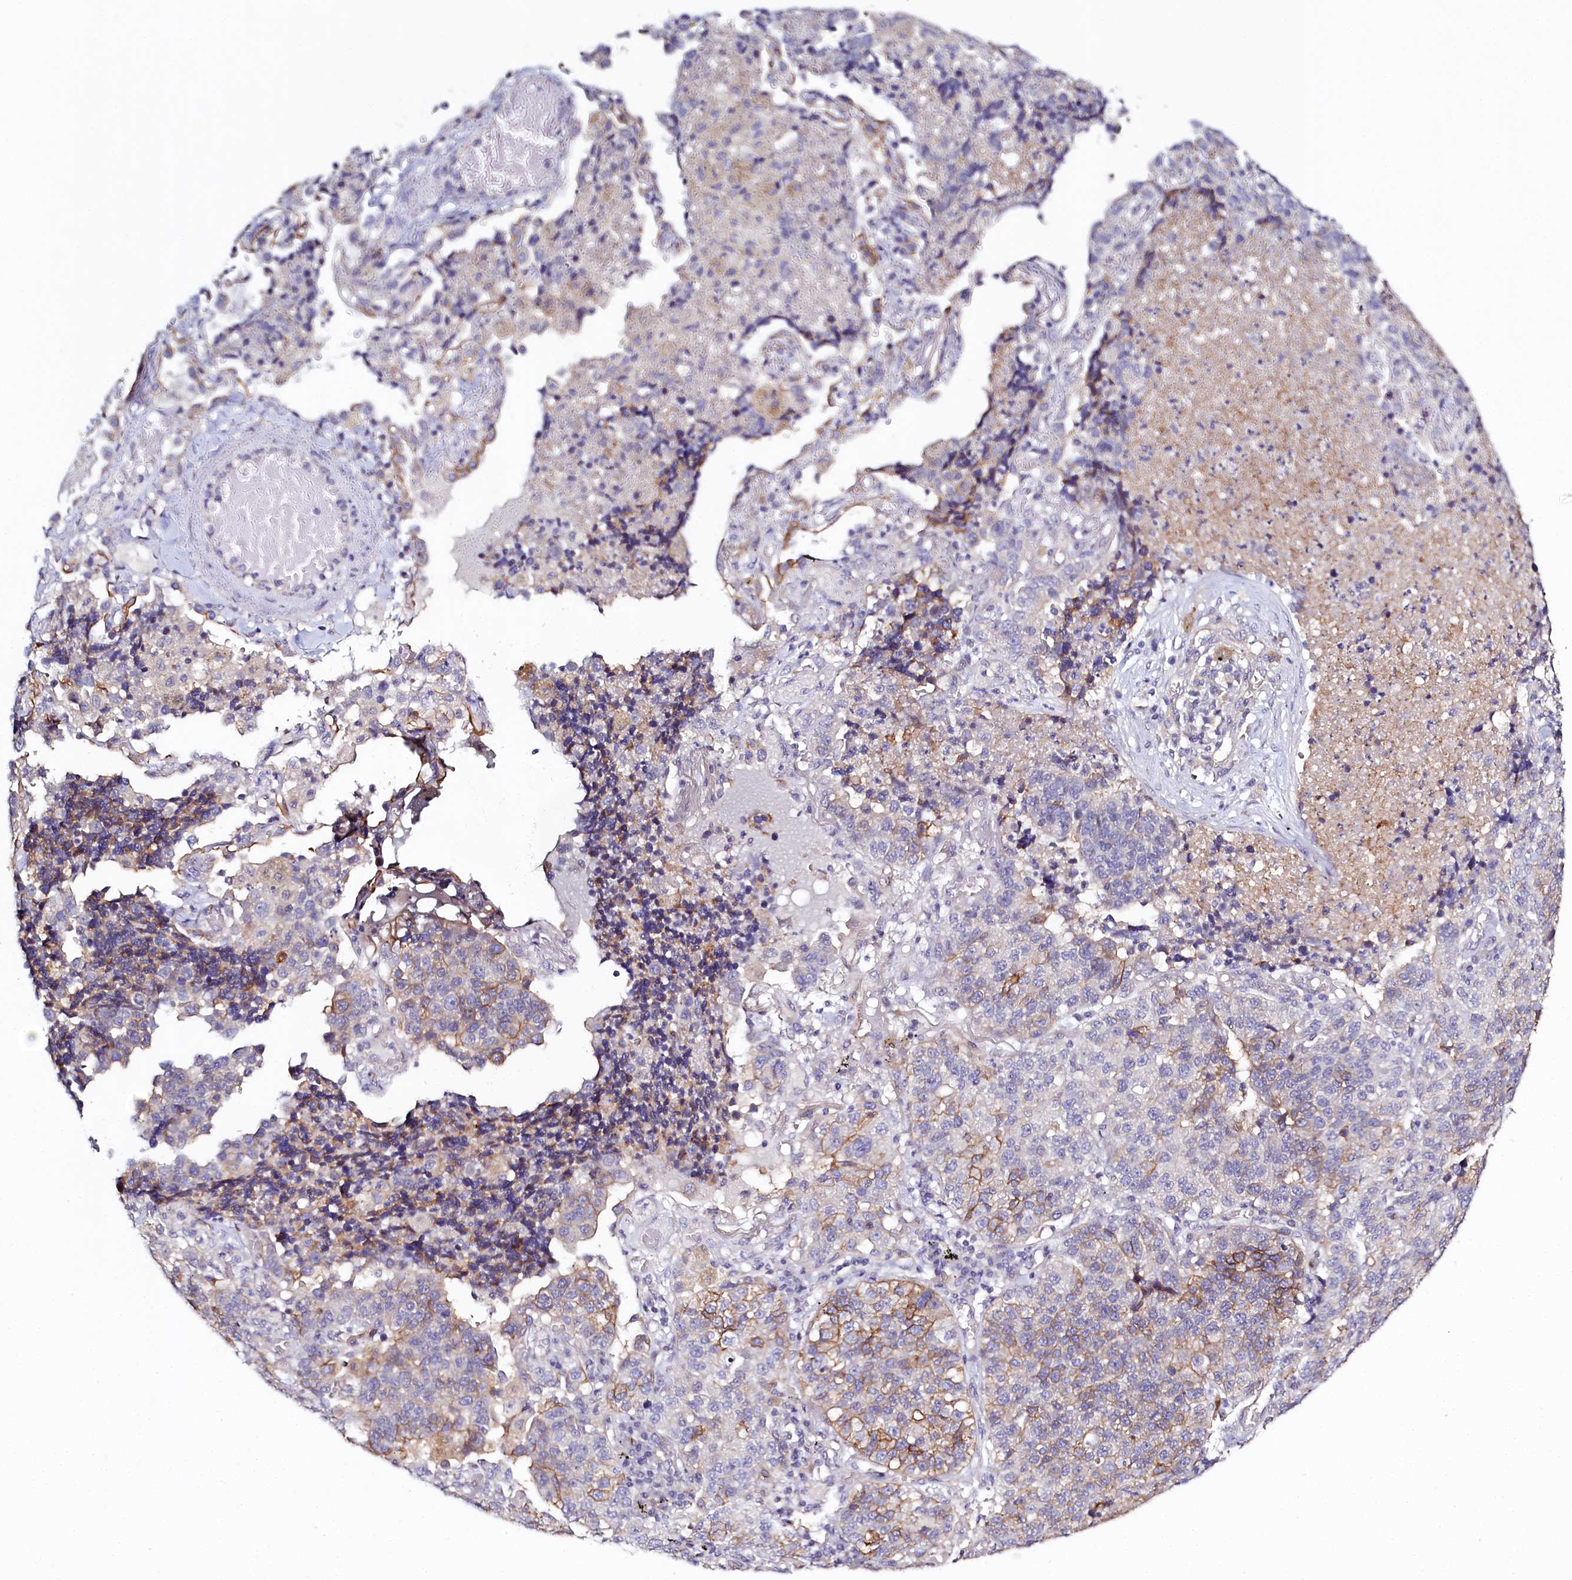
{"staining": {"intensity": "strong", "quantity": "25%-75%", "location": "cytoplasmic/membranous"}, "tissue": "lung cancer", "cell_type": "Tumor cells", "image_type": "cancer", "snomed": [{"axis": "morphology", "description": "Adenocarcinoma, NOS"}, {"axis": "topography", "description": "Lung"}], "caption": "Lung cancer (adenocarcinoma) stained with DAB (3,3'-diaminobenzidine) immunohistochemistry demonstrates high levels of strong cytoplasmic/membranous positivity in approximately 25%-75% of tumor cells.", "gene": "PDE6D", "patient": {"sex": "male", "age": 49}}